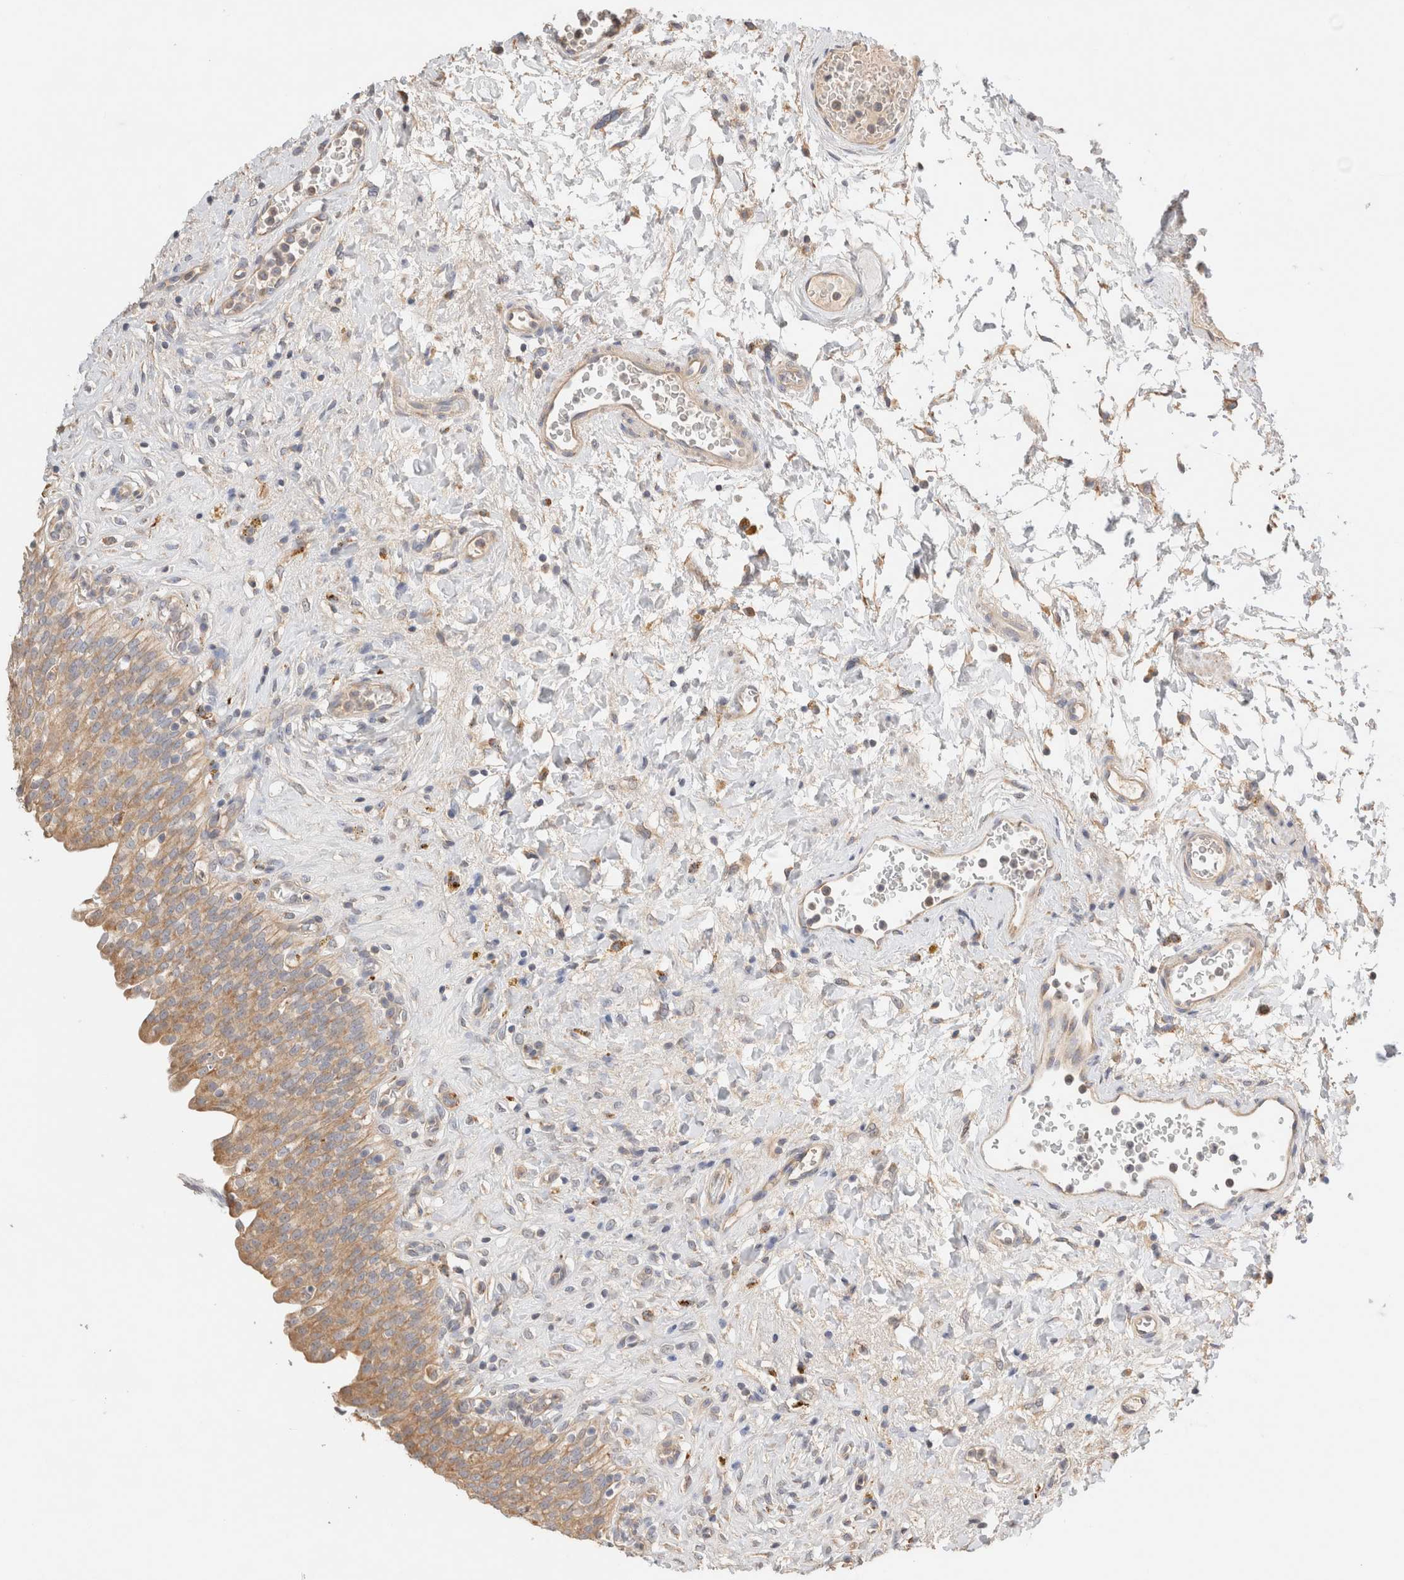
{"staining": {"intensity": "moderate", "quantity": ">75%", "location": "cytoplasmic/membranous"}, "tissue": "urinary bladder", "cell_type": "Urothelial cells", "image_type": "normal", "snomed": [{"axis": "morphology", "description": "Urothelial carcinoma, High grade"}, {"axis": "topography", "description": "Urinary bladder"}], "caption": "Urinary bladder was stained to show a protein in brown. There is medium levels of moderate cytoplasmic/membranous staining in about >75% of urothelial cells. The staining was performed using DAB to visualize the protein expression in brown, while the nuclei were stained in blue with hematoxylin (Magnification: 20x).", "gene": "B3GNTL1", "patient": {"sex": "male", "age": 46}}